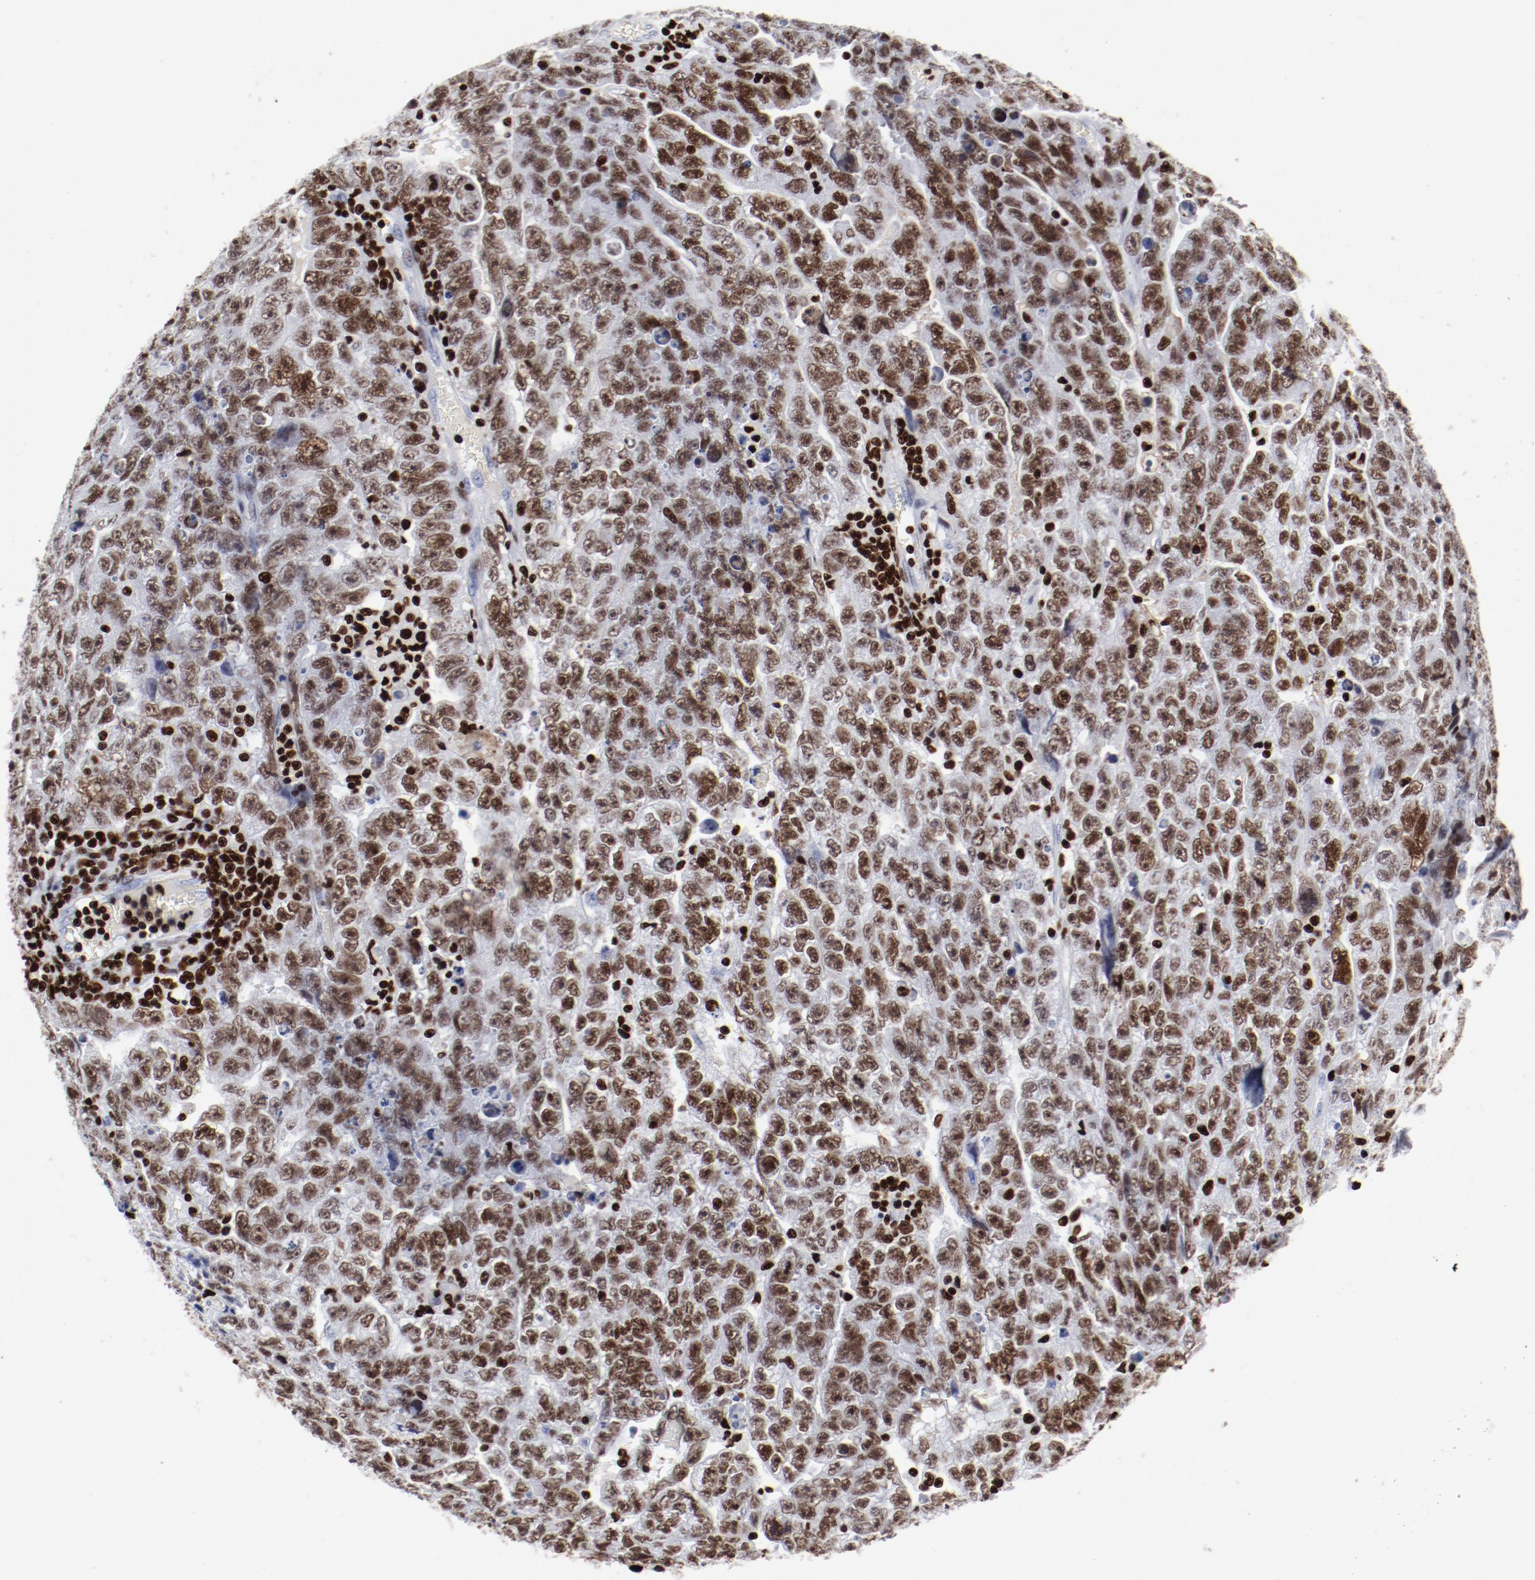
{"staining": {"intensity": "moderate", "quantity": ">75%", "location": "nuclear"}, "tissue": "testis cancer", "cell_type": "Tumor cells", "image_type": "cancer", "snomed": [{"axis": "morphology", "description": "Carcinoma, Embryonal, NOS"}, {"axis": "topography", "description": "Testis"}], "caption": "High-power microscopy captured an immunohistochemistry histopathology image of testis embryonal carcinoma, revealing moderate nuclear positivity in approximately >75% of tumor cells.", "gene": "SMARCC2", "patient": {"sex": "male", "age": 28}}